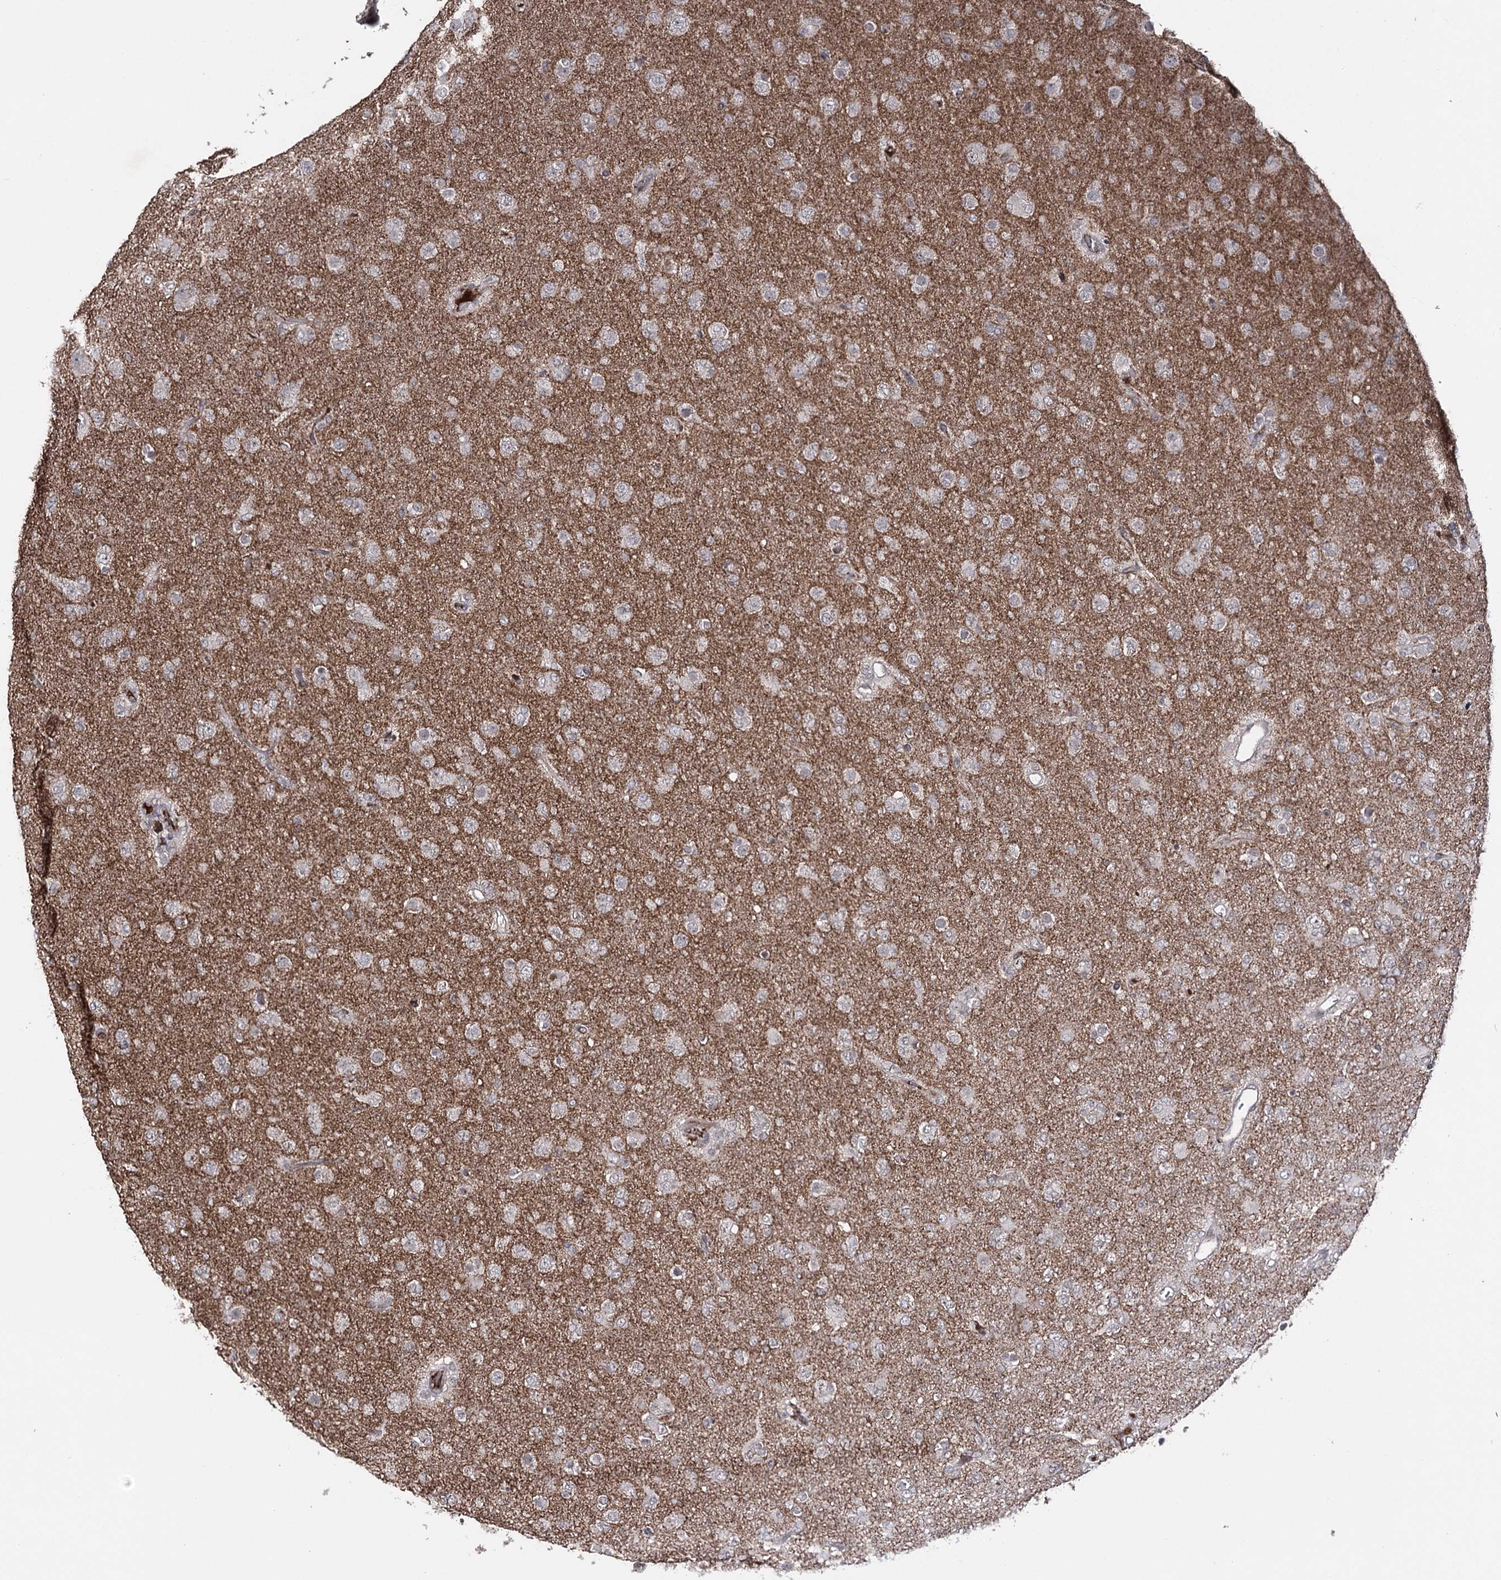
{"staining": {"intensity": "weak", "quantity": "<25%", "location": "cytoplasmic/membranous"}, "tissue": "glioma", "cell_type": "Tumor cells", "image_type": "cancer", "snomed": [{"axis": "morphology", "description": "Glioma, malignant, Low grade"}, {"axis": "topography", "description": "Brain"}], "caption": "DAB (3,3'-diaminobenzidine) immunohistochemical staining of glioma reveals no significant expression in tumor cells.", "gene": "SYNGR3", "patient": {"sex": "male", "age": 65}}